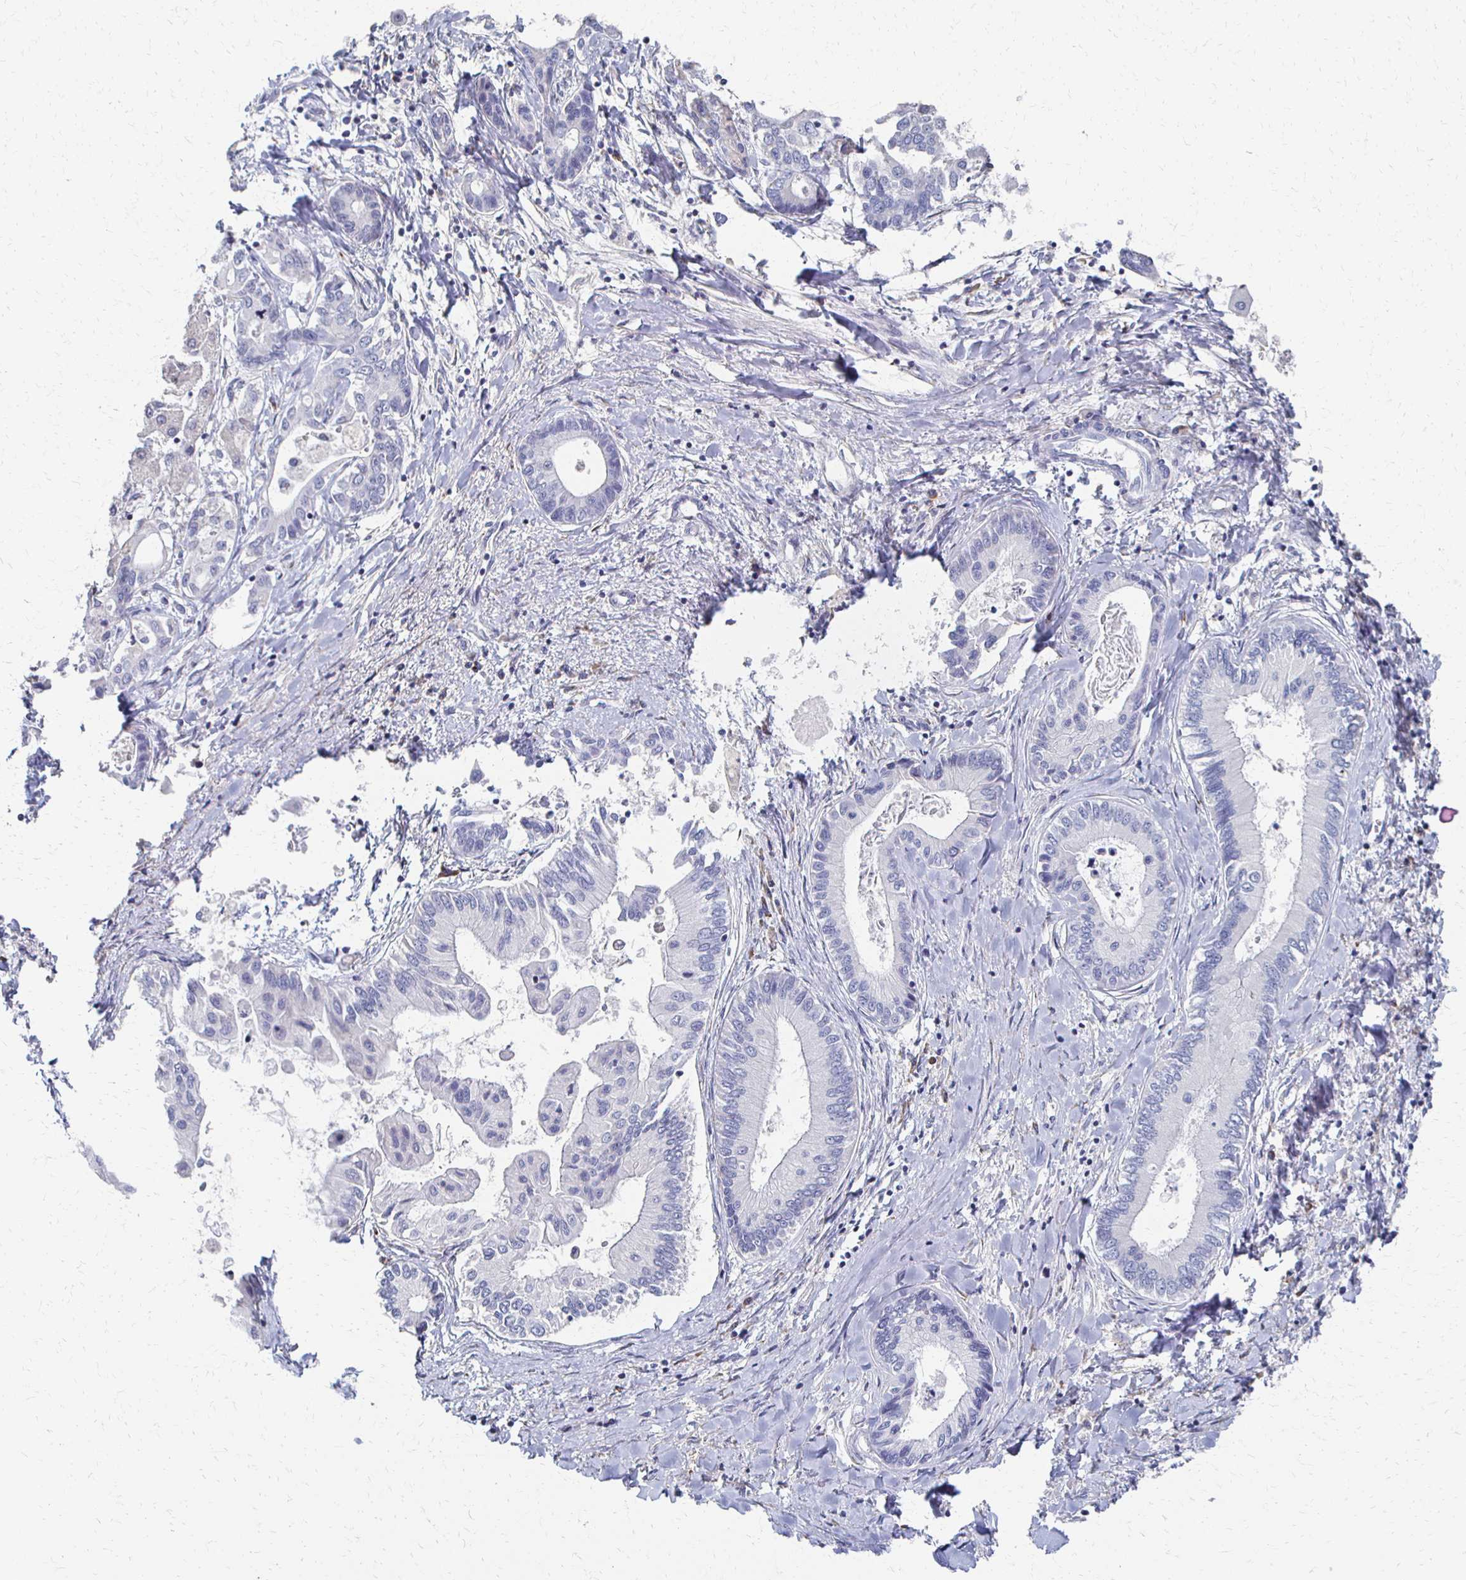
{"staining": {"intensity": "negative", "quantity": "none", "location": "none"}, "tissue": "liver cancer", "cell_type": "Tumor cells", "image_type": "cancer", "snomed": [{"axis": "morphology", "description": "Cholangiocarcinoma"}, {"axis": "topography", "description": "Liver"}], "caption": "IHC photomicrograph of neoplastic tissue: liver cholangiocarcinoma stained with DAB exhibits no significant protein staining in tumor cells.", "gene": "ATP1A3", "patient": {"sex": "male", "age": 66}}